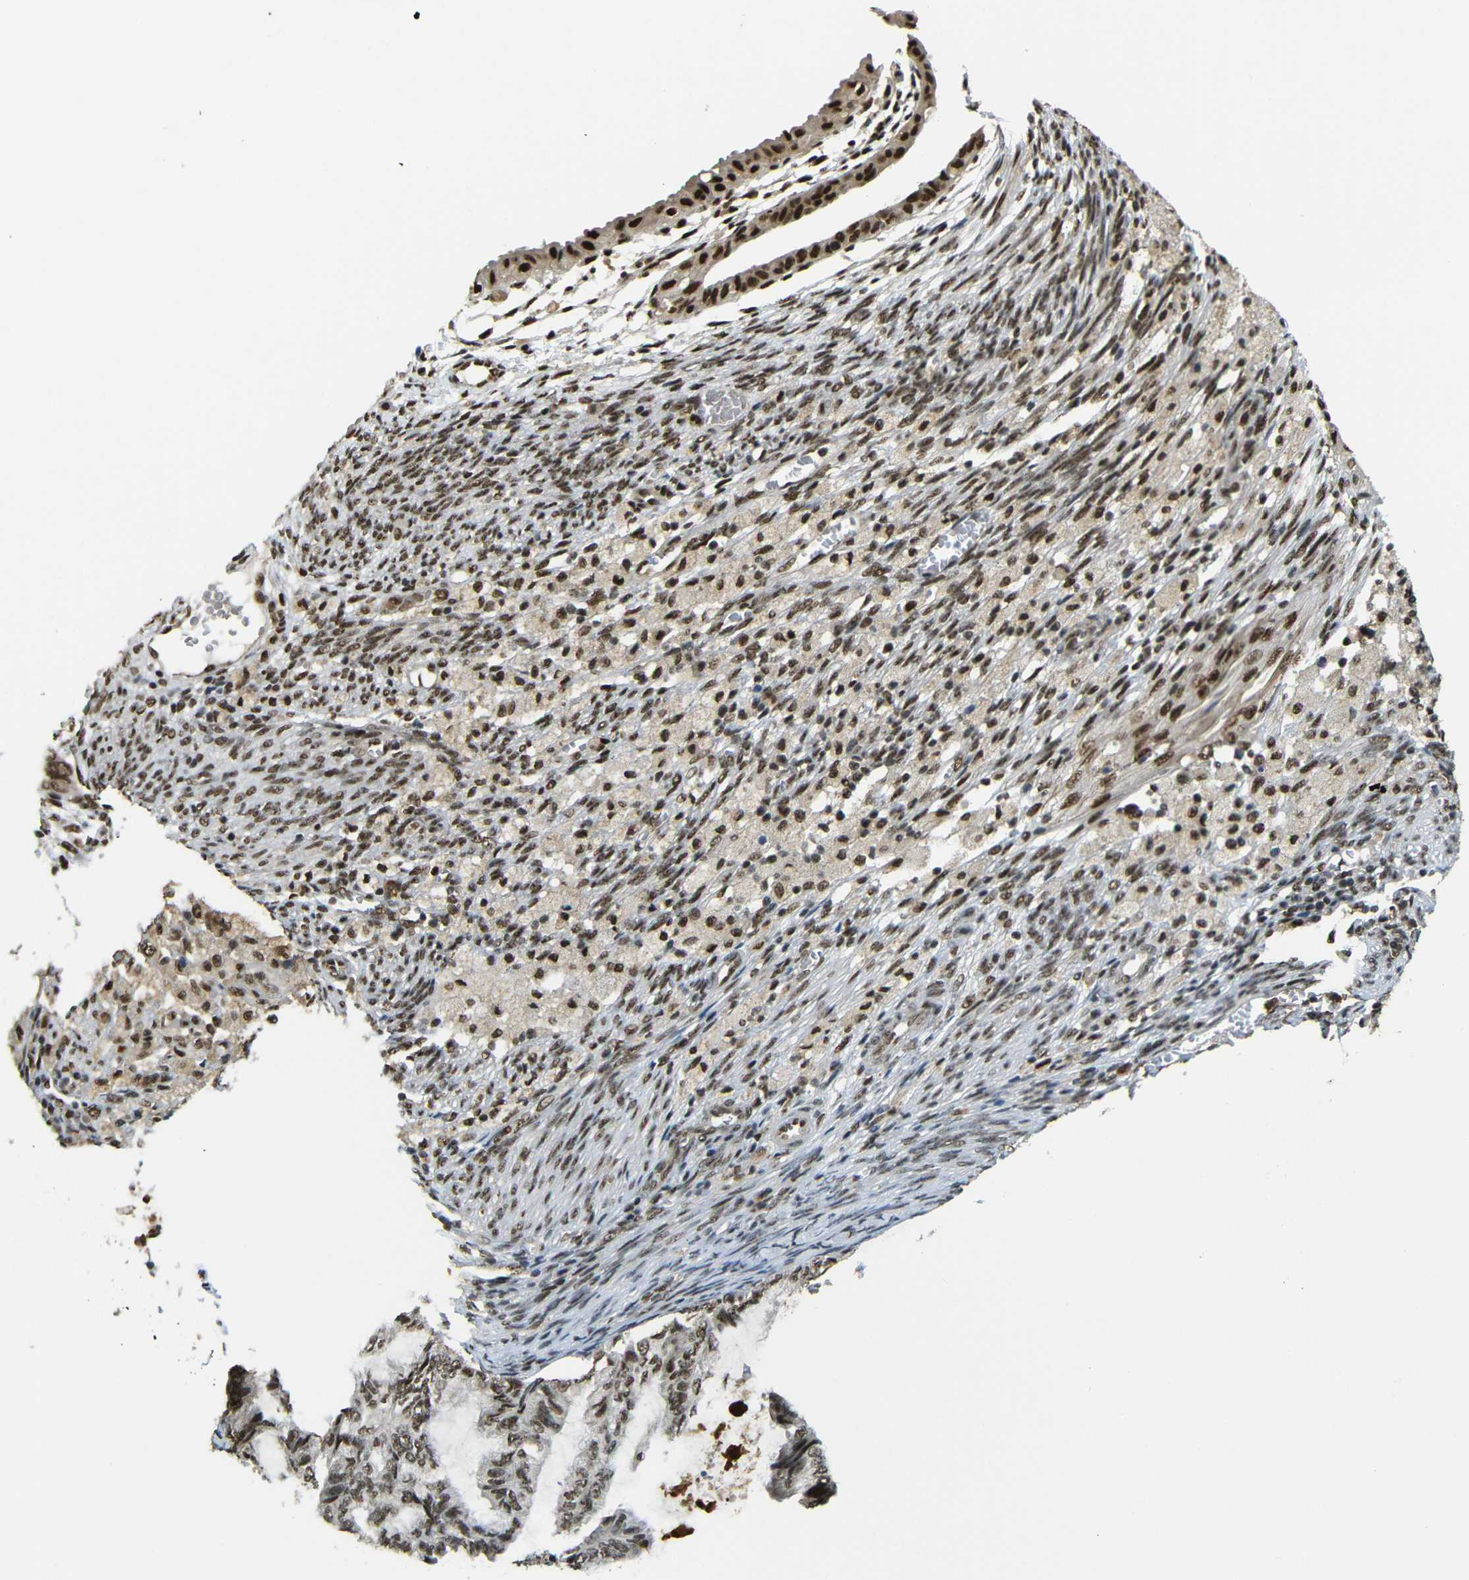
{"staining": {"intensity": "strong", "quantity": ">75%", "location": "cytoplasmic/membranous,nuclear"}, "tissue": "cervical cancer", "cell_type": "Tumor cells", "image_type": "cancer", "snomed": [{"axis": "morphology", "description": "Normal tissue, NOS"}, {"axis": "morphology", "description": "Adenocarcinoma, NOS"}, {"axis": "topography", "description": "Cervix"}, {"axis": "topography", "description": "Endometrium"}], "caption": "Protein positivity by immunohistochemistry displays strong cytoplasmic/membranous and nuclear staining in approximately >75% of tumor cells in cervical cancer.", "gene": "TCF7L2", "patient": {"sex": "female", "age": 86}}